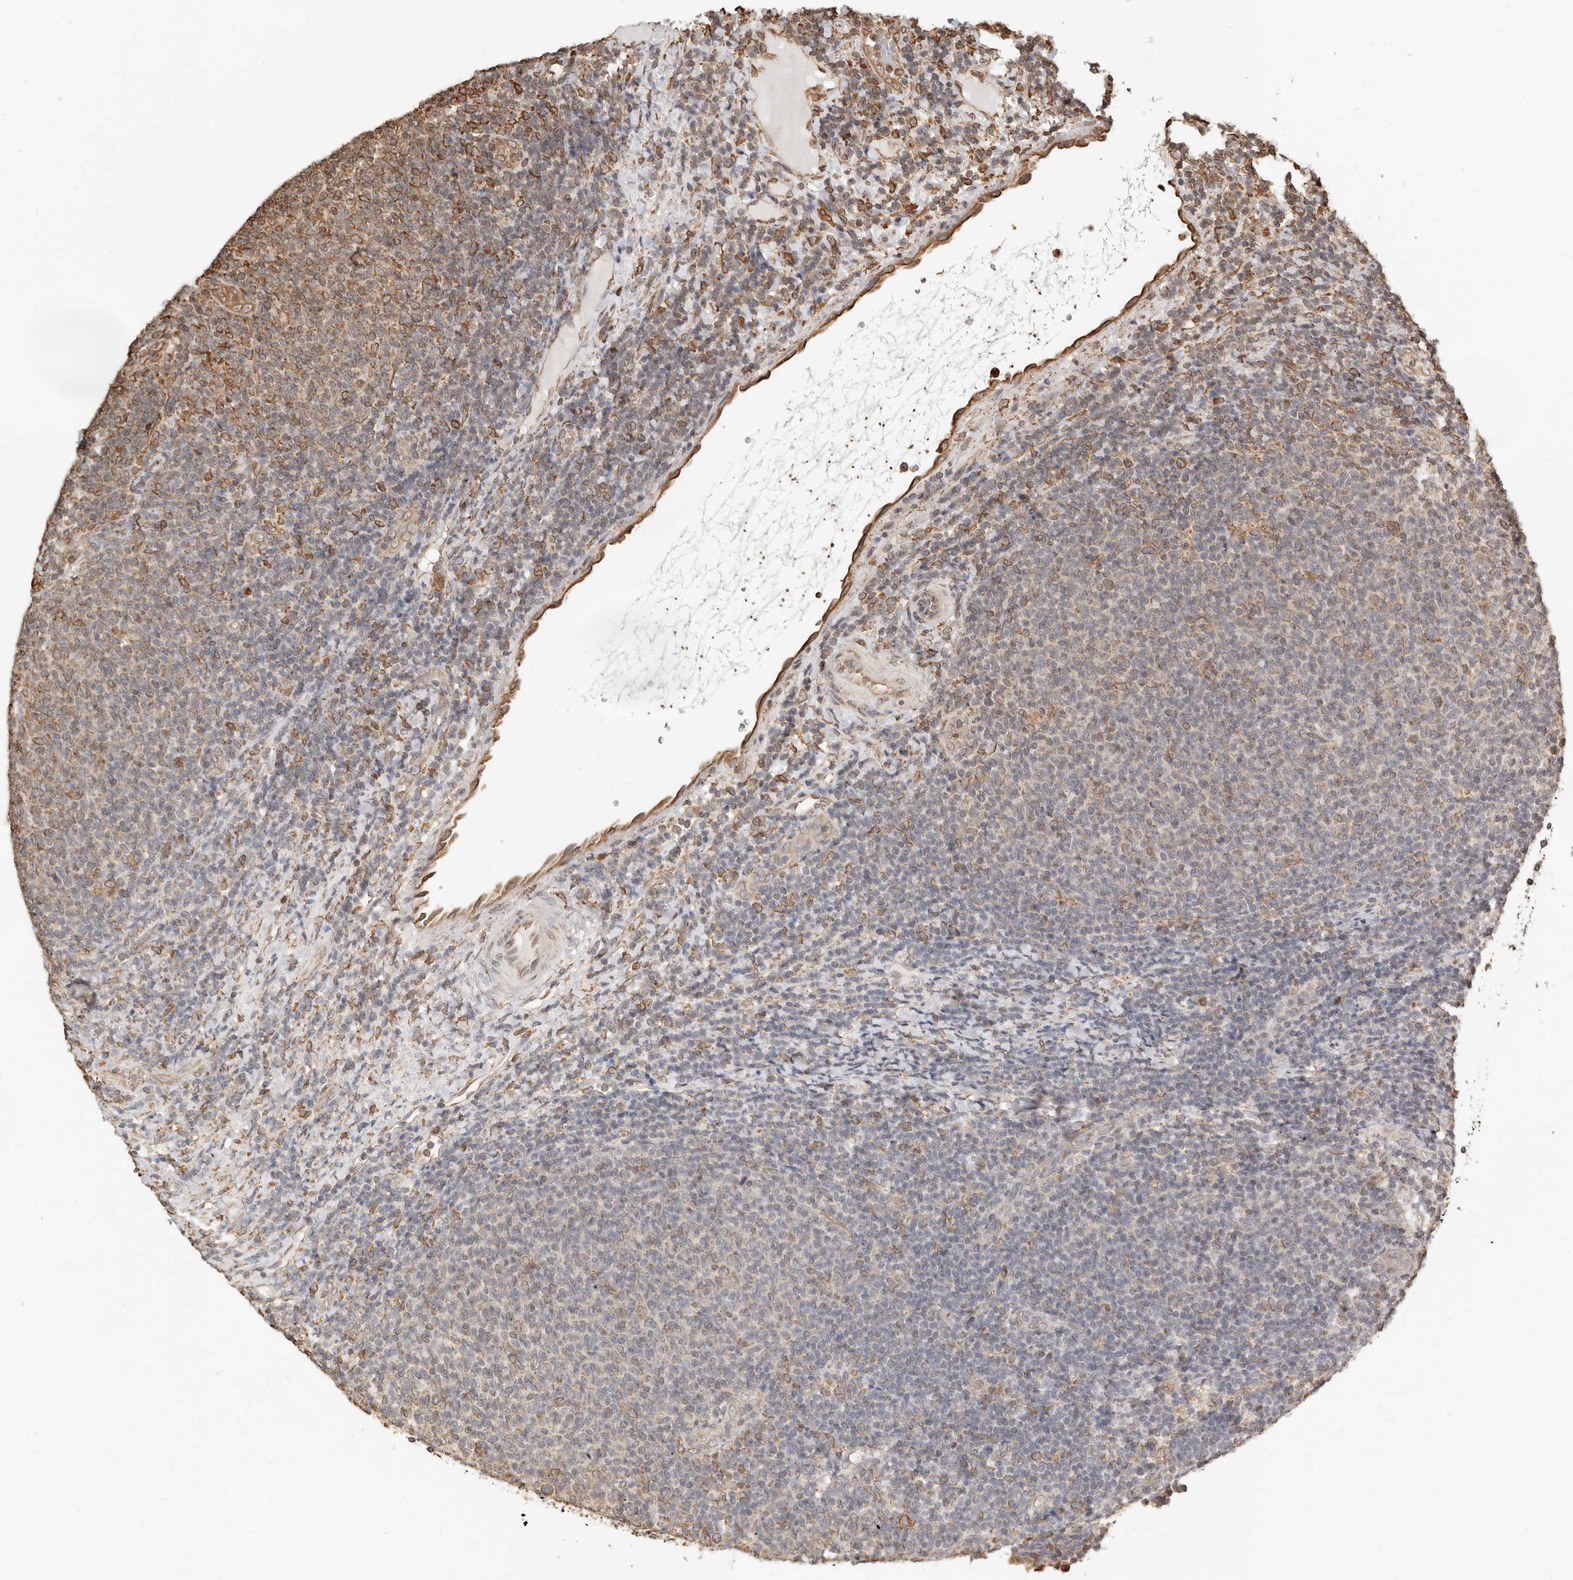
{"staining": {"intensity": "moderate", "quantity": "<25%", "location": "cytoplasmic/membranous"}, "tissue": "lymphoma", "cell_type": "Tumor cells", "image_type": "cancer", "snomed": [{"axis": "morphology", "description": "Malignant lymphoma, non-Hodgkin's type, Low grade"}, {"axis": "topography", "description": "Lymph node"}], "caption": "Lymphoma stained with DAB immunohistochemistry displays low levels of moderate cytoplasmic/membranous staining in about <25% of tumor cells. Immunohistochemistry (ihc) stains the protein of interest in brown and the nuclei are stained blue.", "gene": "ARHGEF10L", "patient": {"sex": "male", "age": 66}}